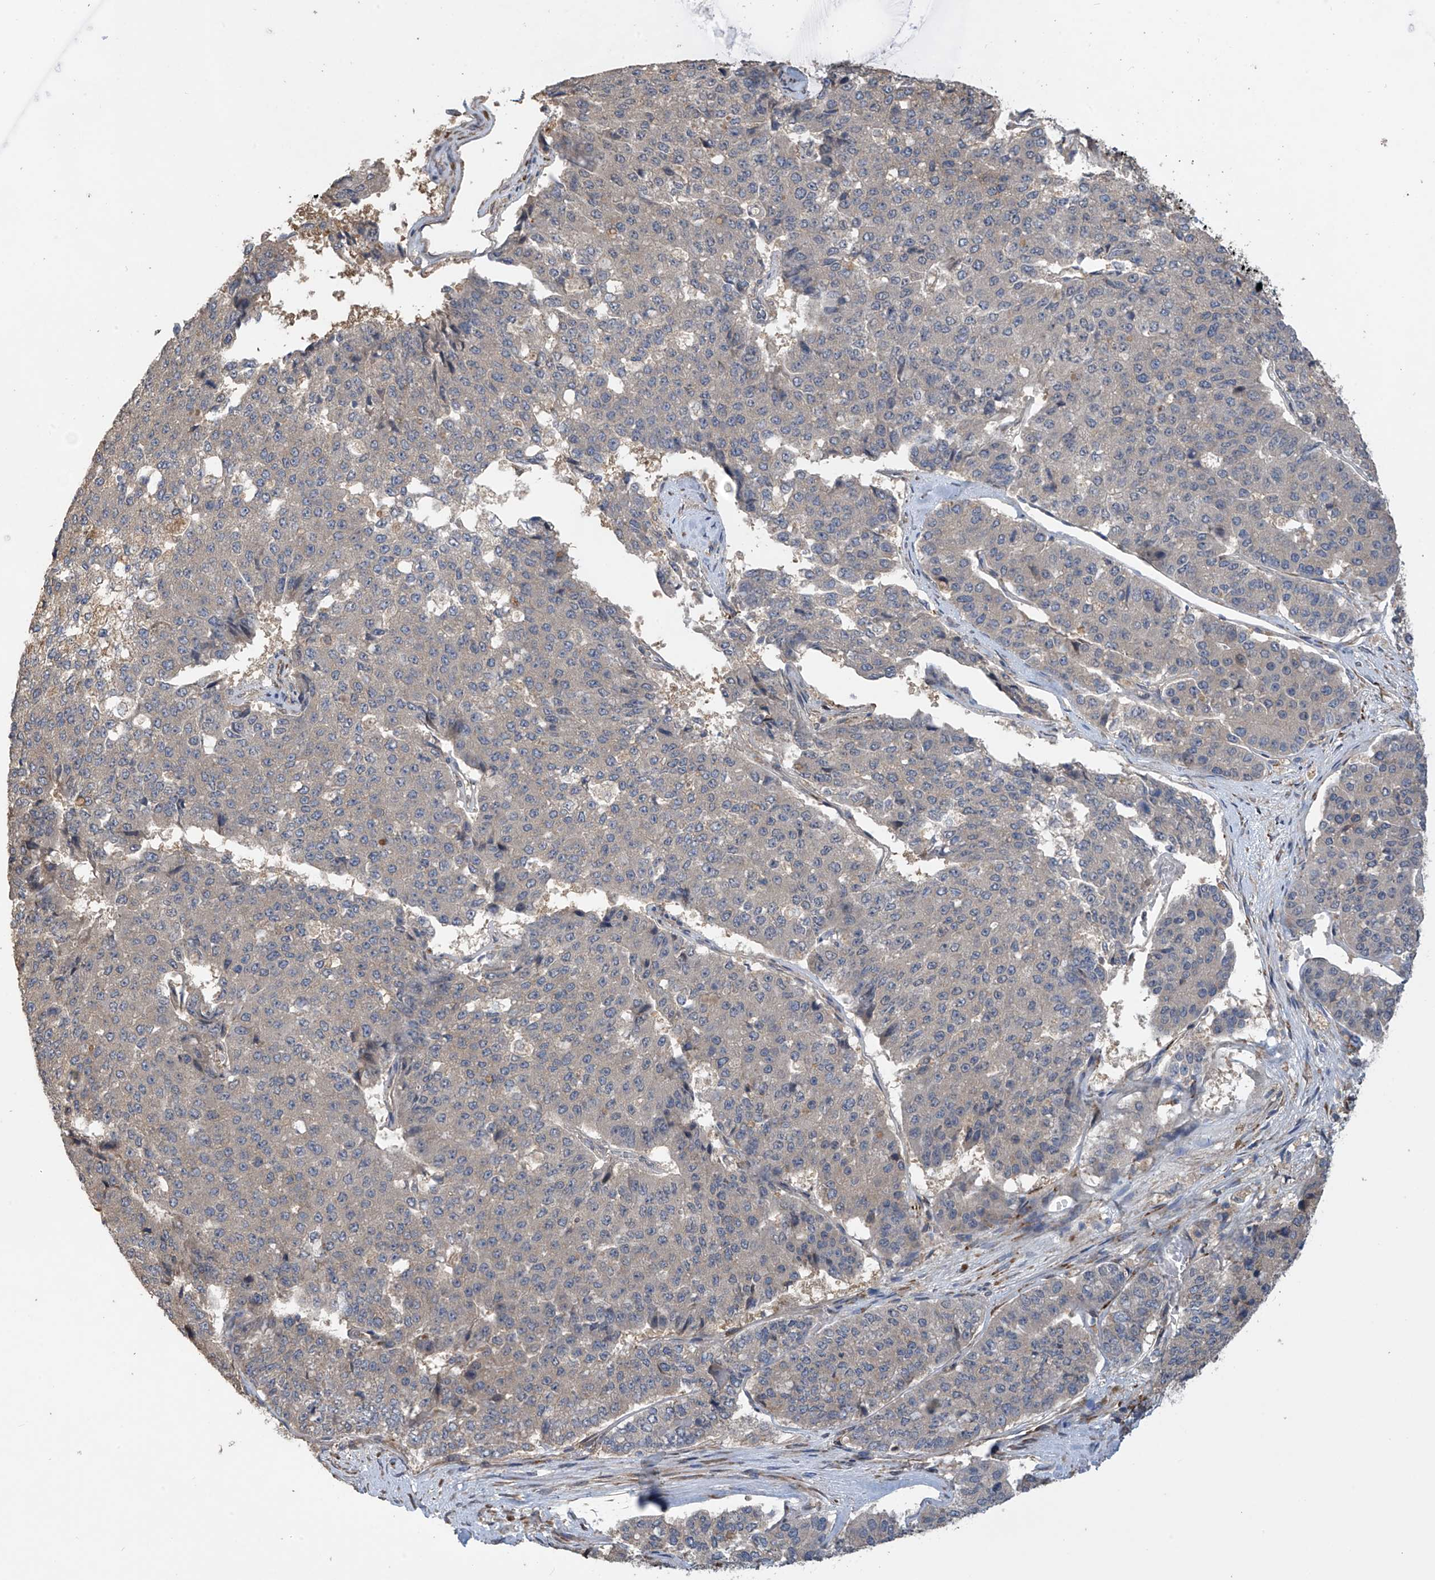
{"staining": {"intensity": "negative", "quantity": "none", "location": "none"}, "tissue": "pancreatic cancer", "cell_type": "Tumor cells", "image_type": "cancer", "snomed": [{"axis": "morphology", "description": "Adenocarcinoma, NOS"}, {"axis": "topography", "description": "Pancreas"}], "caption": "Immunohistochemical staining of pancreatic cancer shows no significant positivity in tumor cells. (Stains: DAB (3,3'-diaminobenzidine) immunohistochemistry (IHC) with hematoxylin counter stain, Microscopy: brightfield microscopy at high magnification).", "gene": "PHACTR4", "patient": {"sex": "male", "age": 50}}